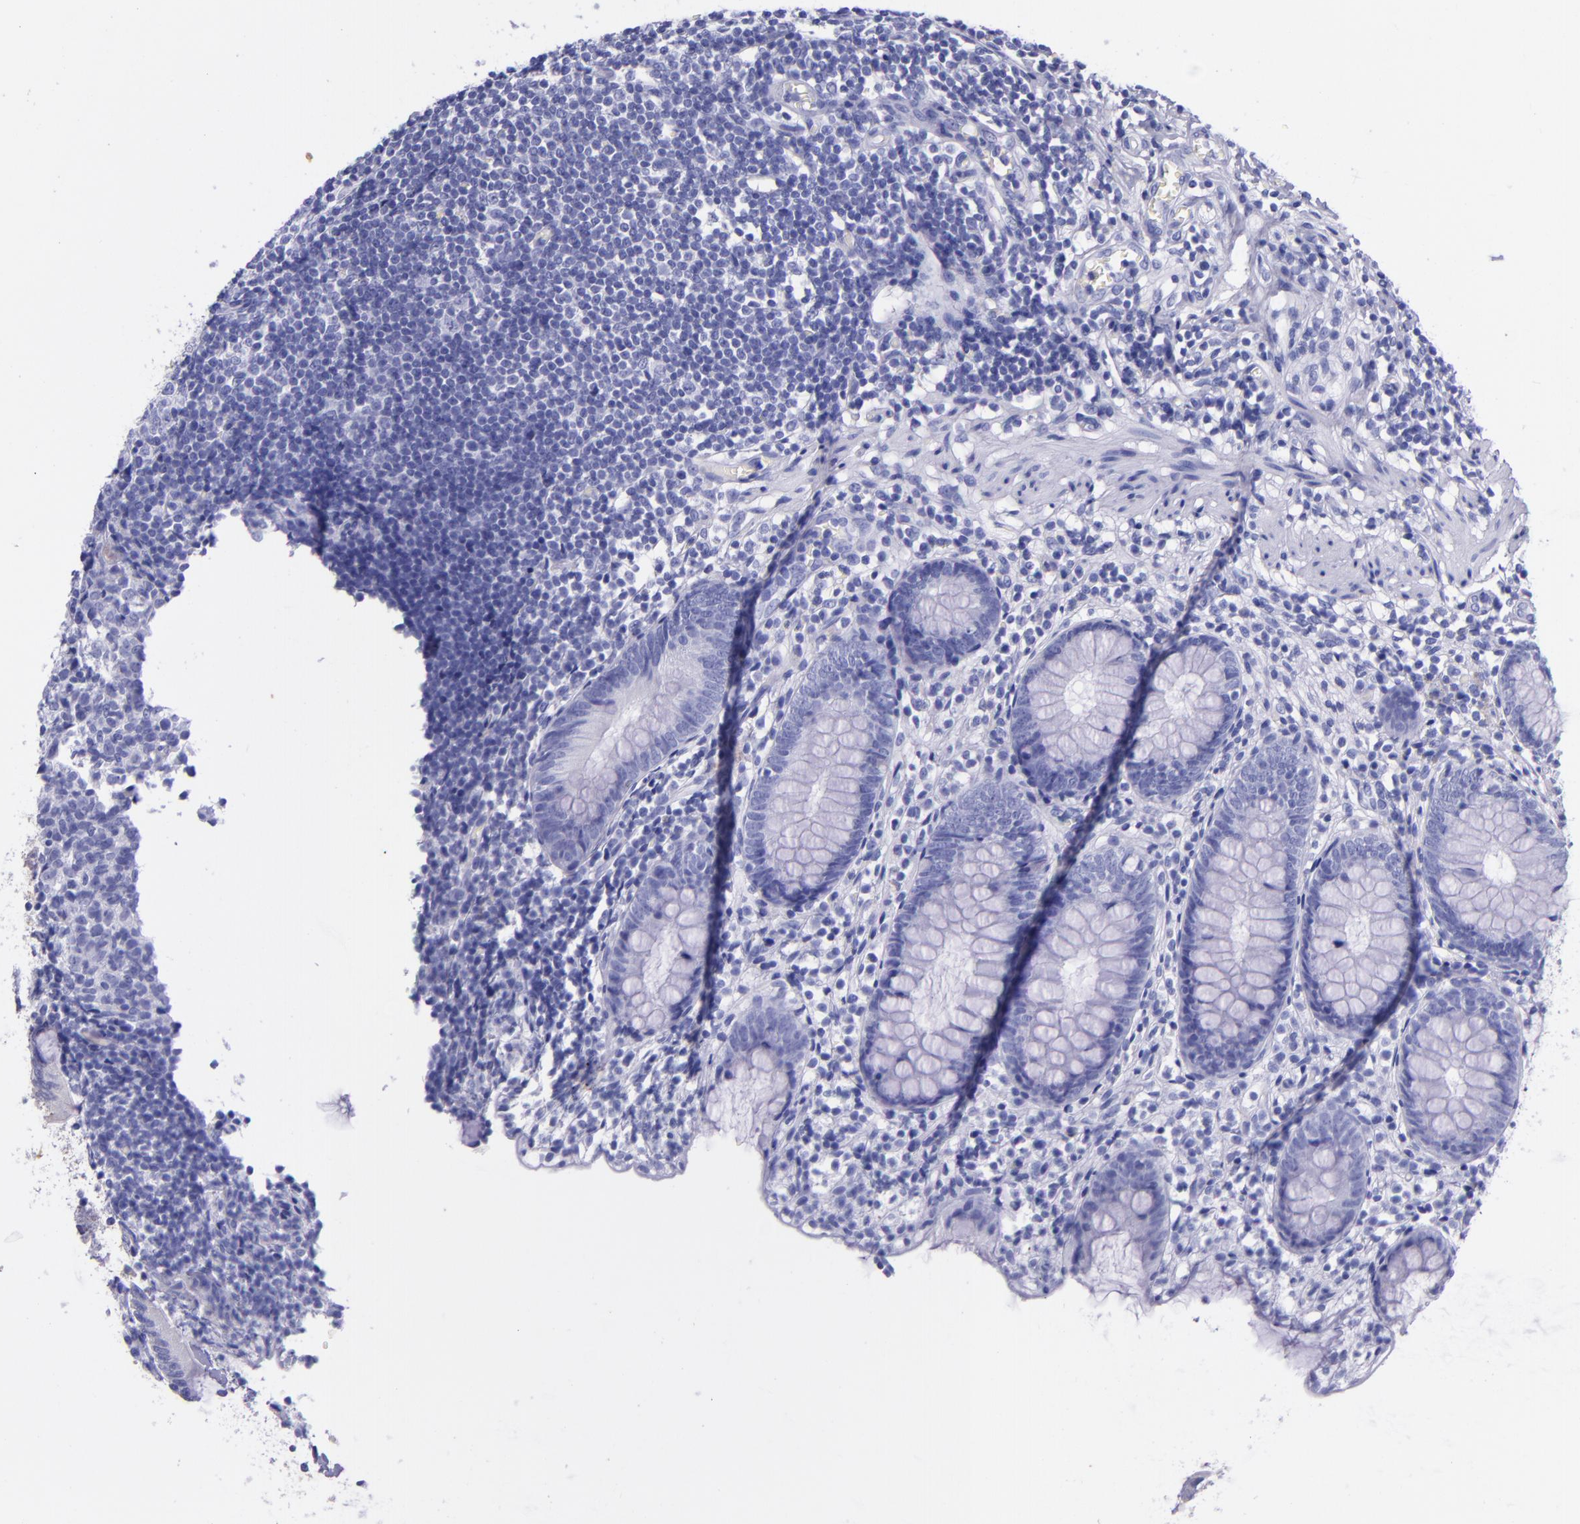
{"staining": {"intensity": "negative", "quantity": "none", "location": "none"}, "tissue": "appendix", "cell_type": "Glandular cells", "image_type": "normal", "snomed": [{"axis": "morphology", "description": "Normal tissue, NOS"}, {"axis": "topography", "description": "Appendix"}], "caption": "This is a micrograph of immunohistochemistry (IHC) staining of unremarkable appendix, which shows no expression in glandular cells. The staining is performed using DAB brown chromogen with nuclei counter-stained in using hematoxylin.", "gene": "KRT4", "patient": {"sex": "male", "age": 38}}